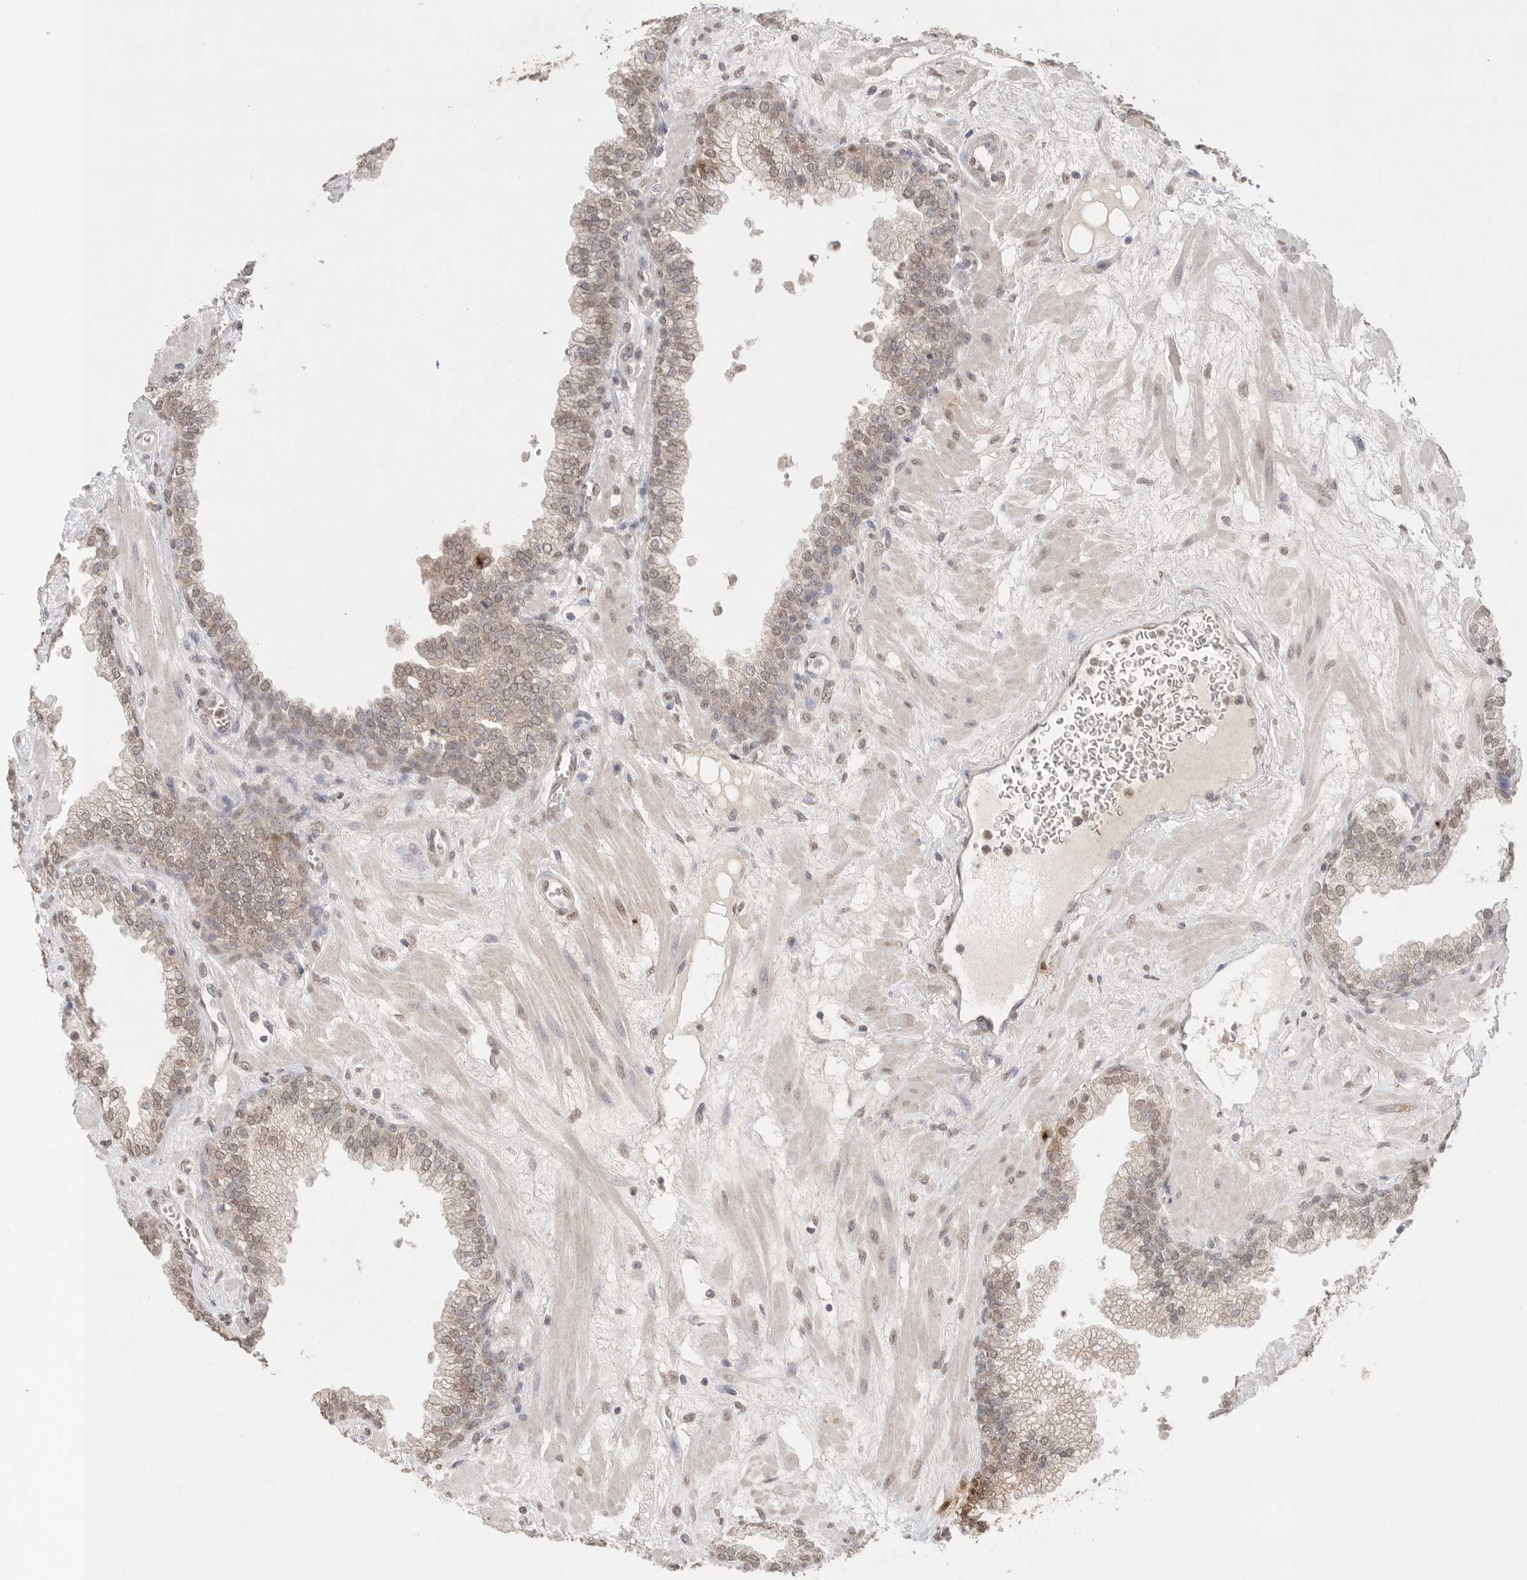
{"staining": {"intensity": "weak", "quantity": ">75%", "location": "cytoplasmic/membranous,nuclear"}, "tissue": "prostate", "cell_type": "Glandular cells", "image_type": "normal", "snomed": [{"axis": "morphology", "description": "Normal tissue, NOS"}, {"axis": "morphology", "description": "Urothelial carcinoma, Low grade"}, {"axis": "topography", "description": "Urinary bladder"}, {"axis": "topography", "description": "Prostate"}], "caption": "Prostate stained with immunohistochemistry shows weak cytoplasmic/membranous,nuclear staining in about >75% of glandular cells.", "gene": "KLK5", "patient": {"sex": "male", "age": 60}}